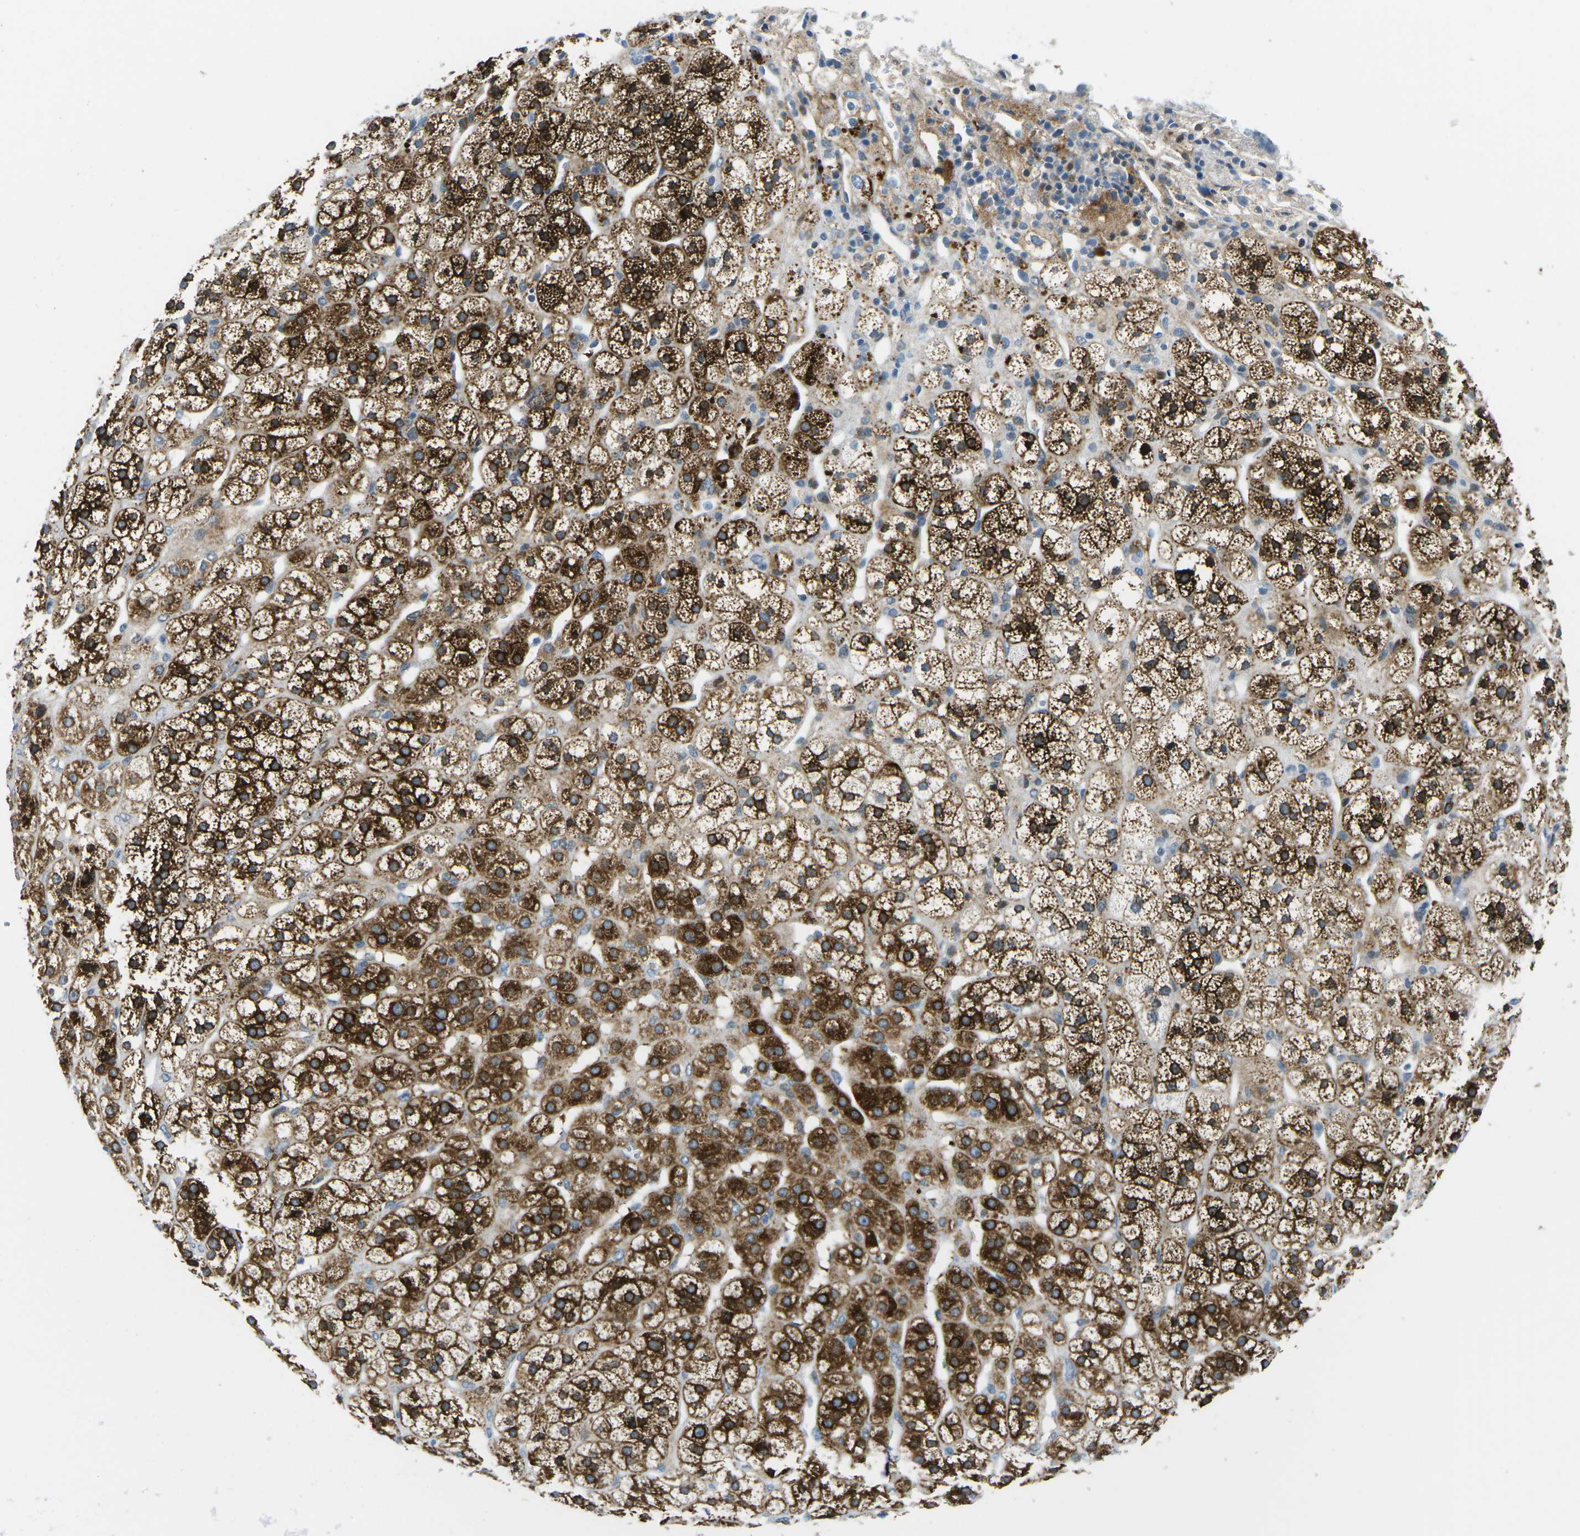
{"staining": {"intensity": "strong", "quantity": ">75%", "location": "cytoplasmic/membranous"}, "tissue": "adrenal gland", "cell_type": "Glandular cells", "image_type": "normal", "snomed": [{"axis": "morphology", "description": "Normal tissue, NOS"}, {"axis": "topography", "description": "Adrenal gland"}], "caption": "Protein expression analysis of unremarkable adrenal gland reveals strong cytoplasmic/membranous positivity in approximately >75% of glandular cells.", "gene": "CFB", "patient": {"sex": "male", "age": 56}}